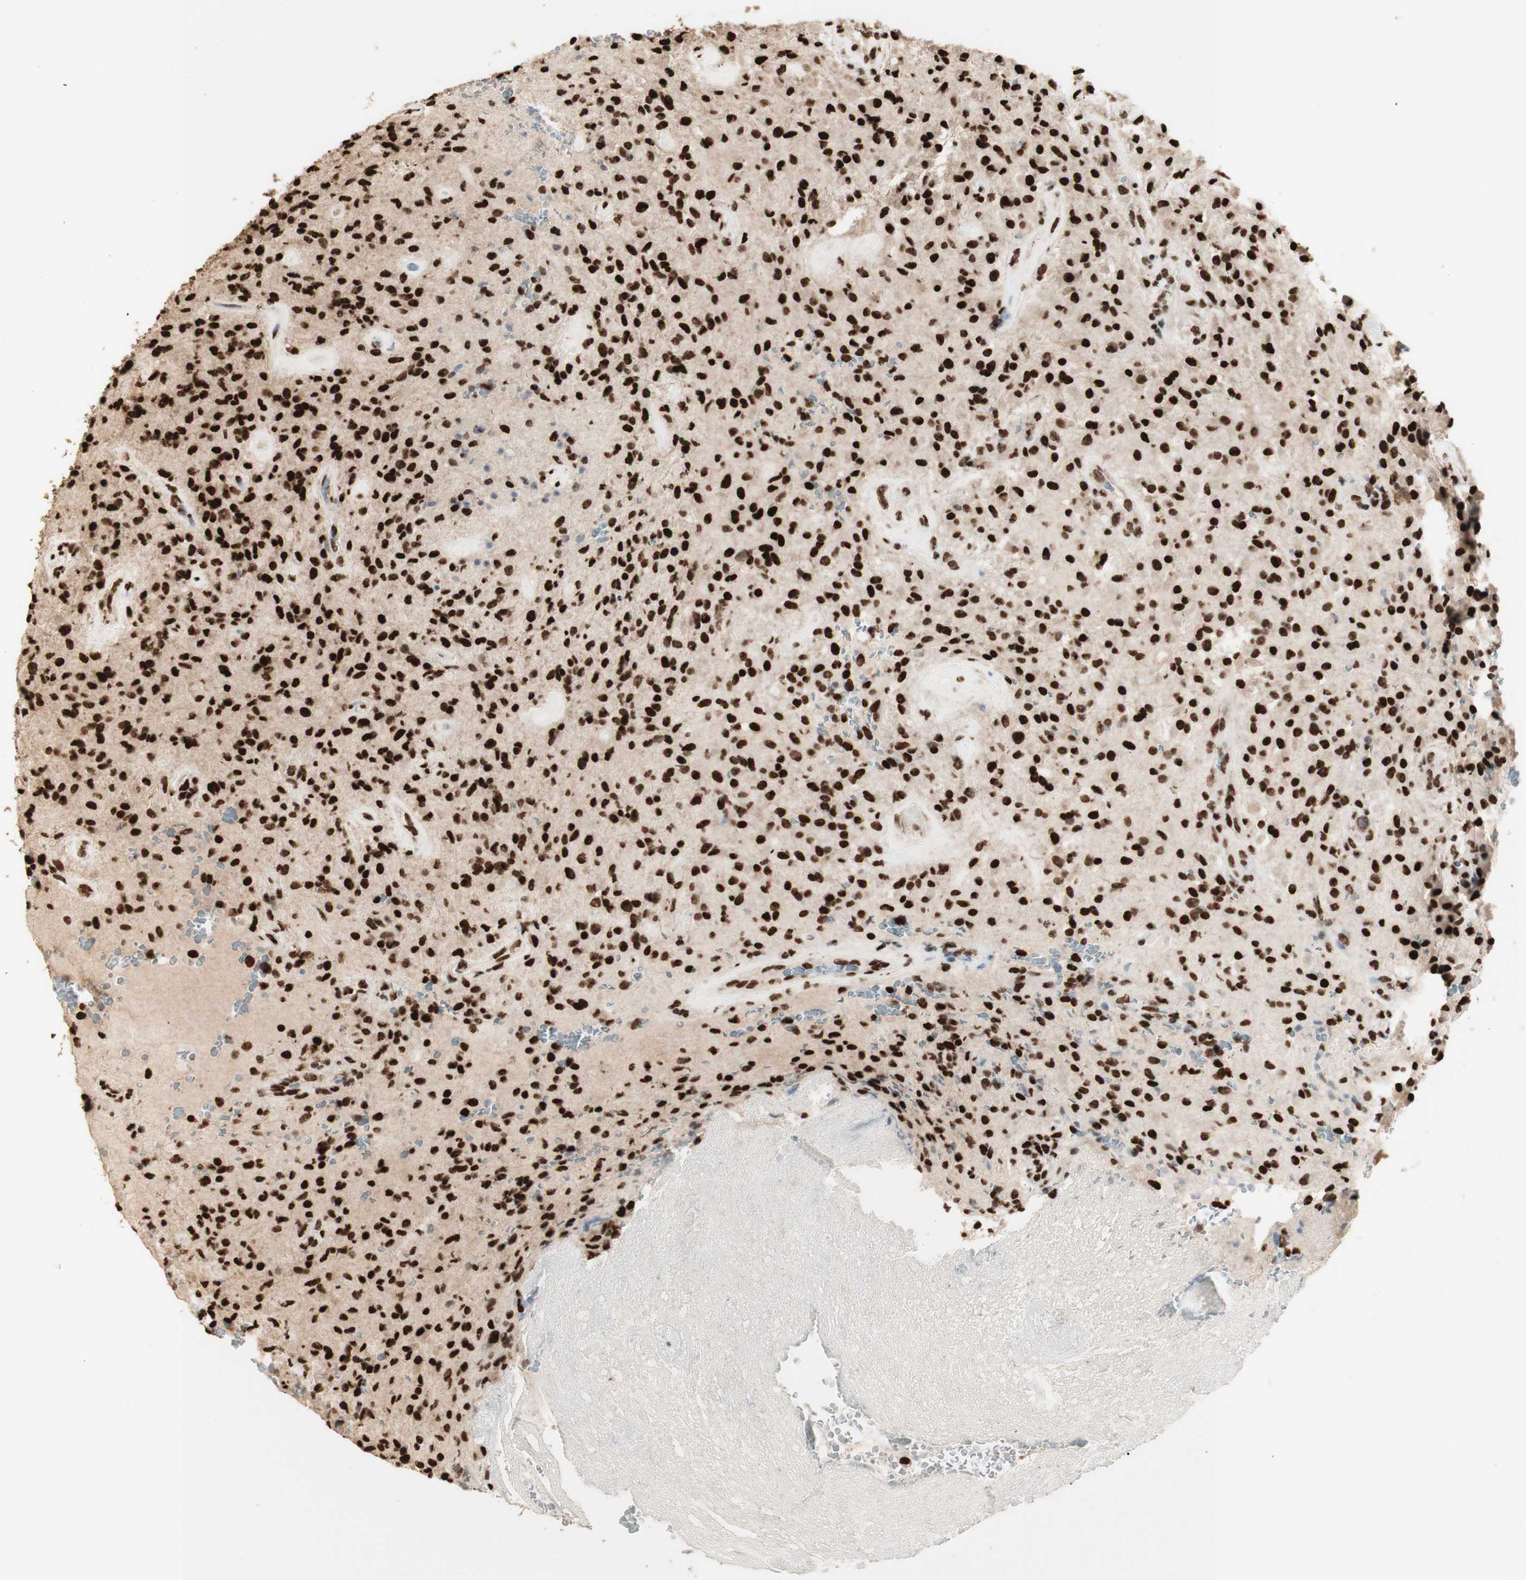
{"staining": {"intensity": "strong", "quantity": ">75%", "location": "nuclear"}, "tissue": "glioma", "cell_type": "Tumor cells", "image_type": "cancer", "snomed": [{"axis": "morphology", "description": "Glioma, malignant, High grade"}, {"axis": "topography", "description": "Brain"}], "caption": "This histopathology image displays immunohistochemistry (IHC) staining of high-grade glioma (malignant), with high strong nuclear expression in approximately >75% of tumor cells.", "gene": "HNRNPA2B1", "patient": {"sex": "male", "age": 71}}